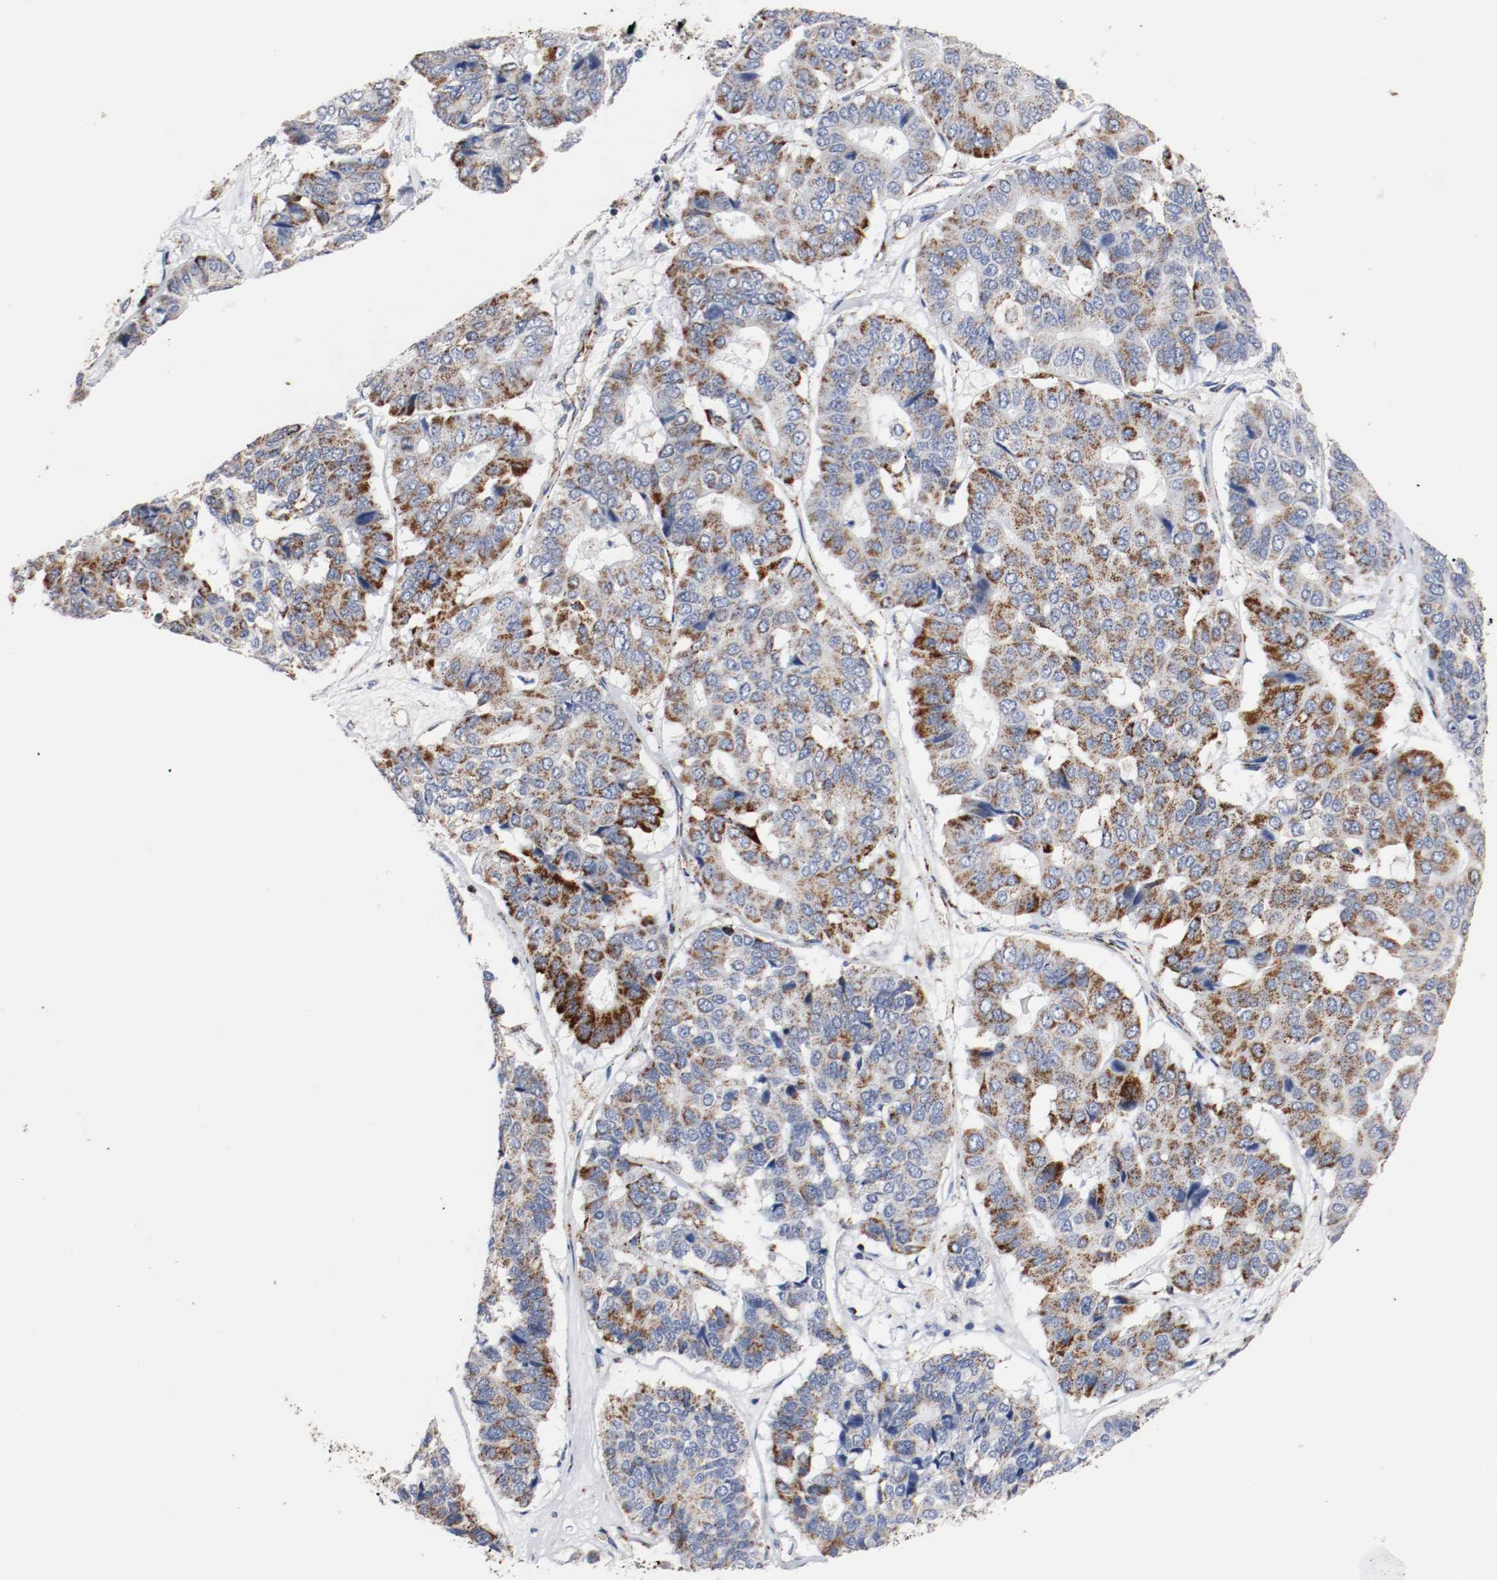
{"staining": {"intensity": "strong", "quantity": "25%-75%", "location": "cytoplasmic/membranous"}, "tissue": "pancreatic cancer", "cell_type": "Tumor cells", "image_type": "cancer", "snomed": [{"axis": "morphology", "description": "Adenocarcinoma, NOS"}, {"axis": "topography", "description": "Pancreas"}], "caption": "The photomicrograph shows immunohistochemical staining of pancreatic adenocarcinoma. There is strong cytoplasmic/membranous positivity is appreciated in about 25%-75% of tumor cells.", "gene": "TUBD1", "patient": {"sex": "male", "age": 50}}